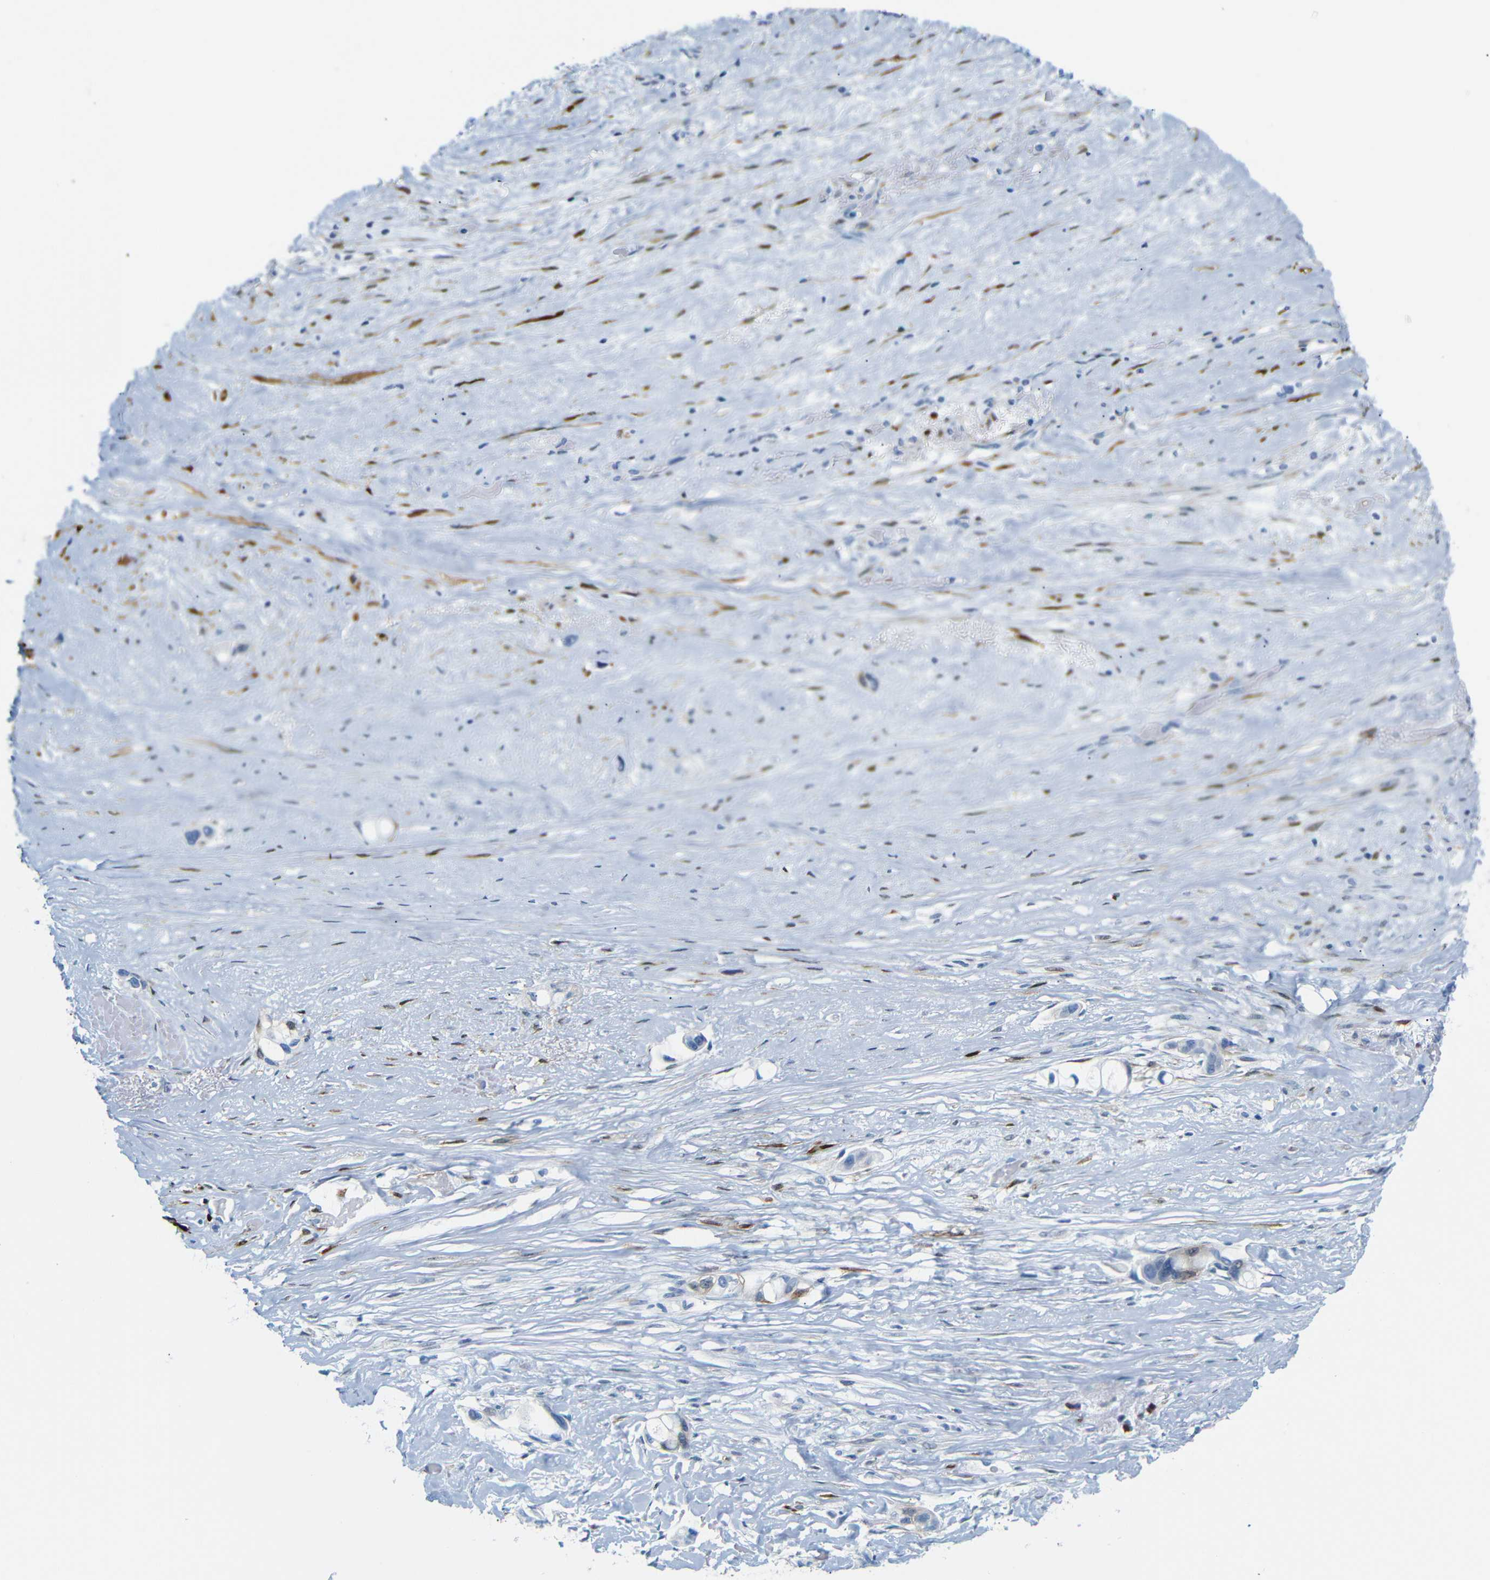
{"staining": {"intensity": "negative", "quantity": "none", "location": "none"}, "tissue": "liver cancer", "cell_type": "Tumor cells", "image_type": "cancer", "snomed": [{"axis": "morphology", "description": "Cholangiocarcinoma"}, {"axis": "topography", "description": "Liver"}], "caption": "This histopathology image is of cholangiocarcinoma (liver) stained with IHC to label a protein in brown with the nuclei are counter-stained blue. There is no positivity in tumor cells.", "gene": "MT1A", "patient": {"sex": "female", "age": 65}}